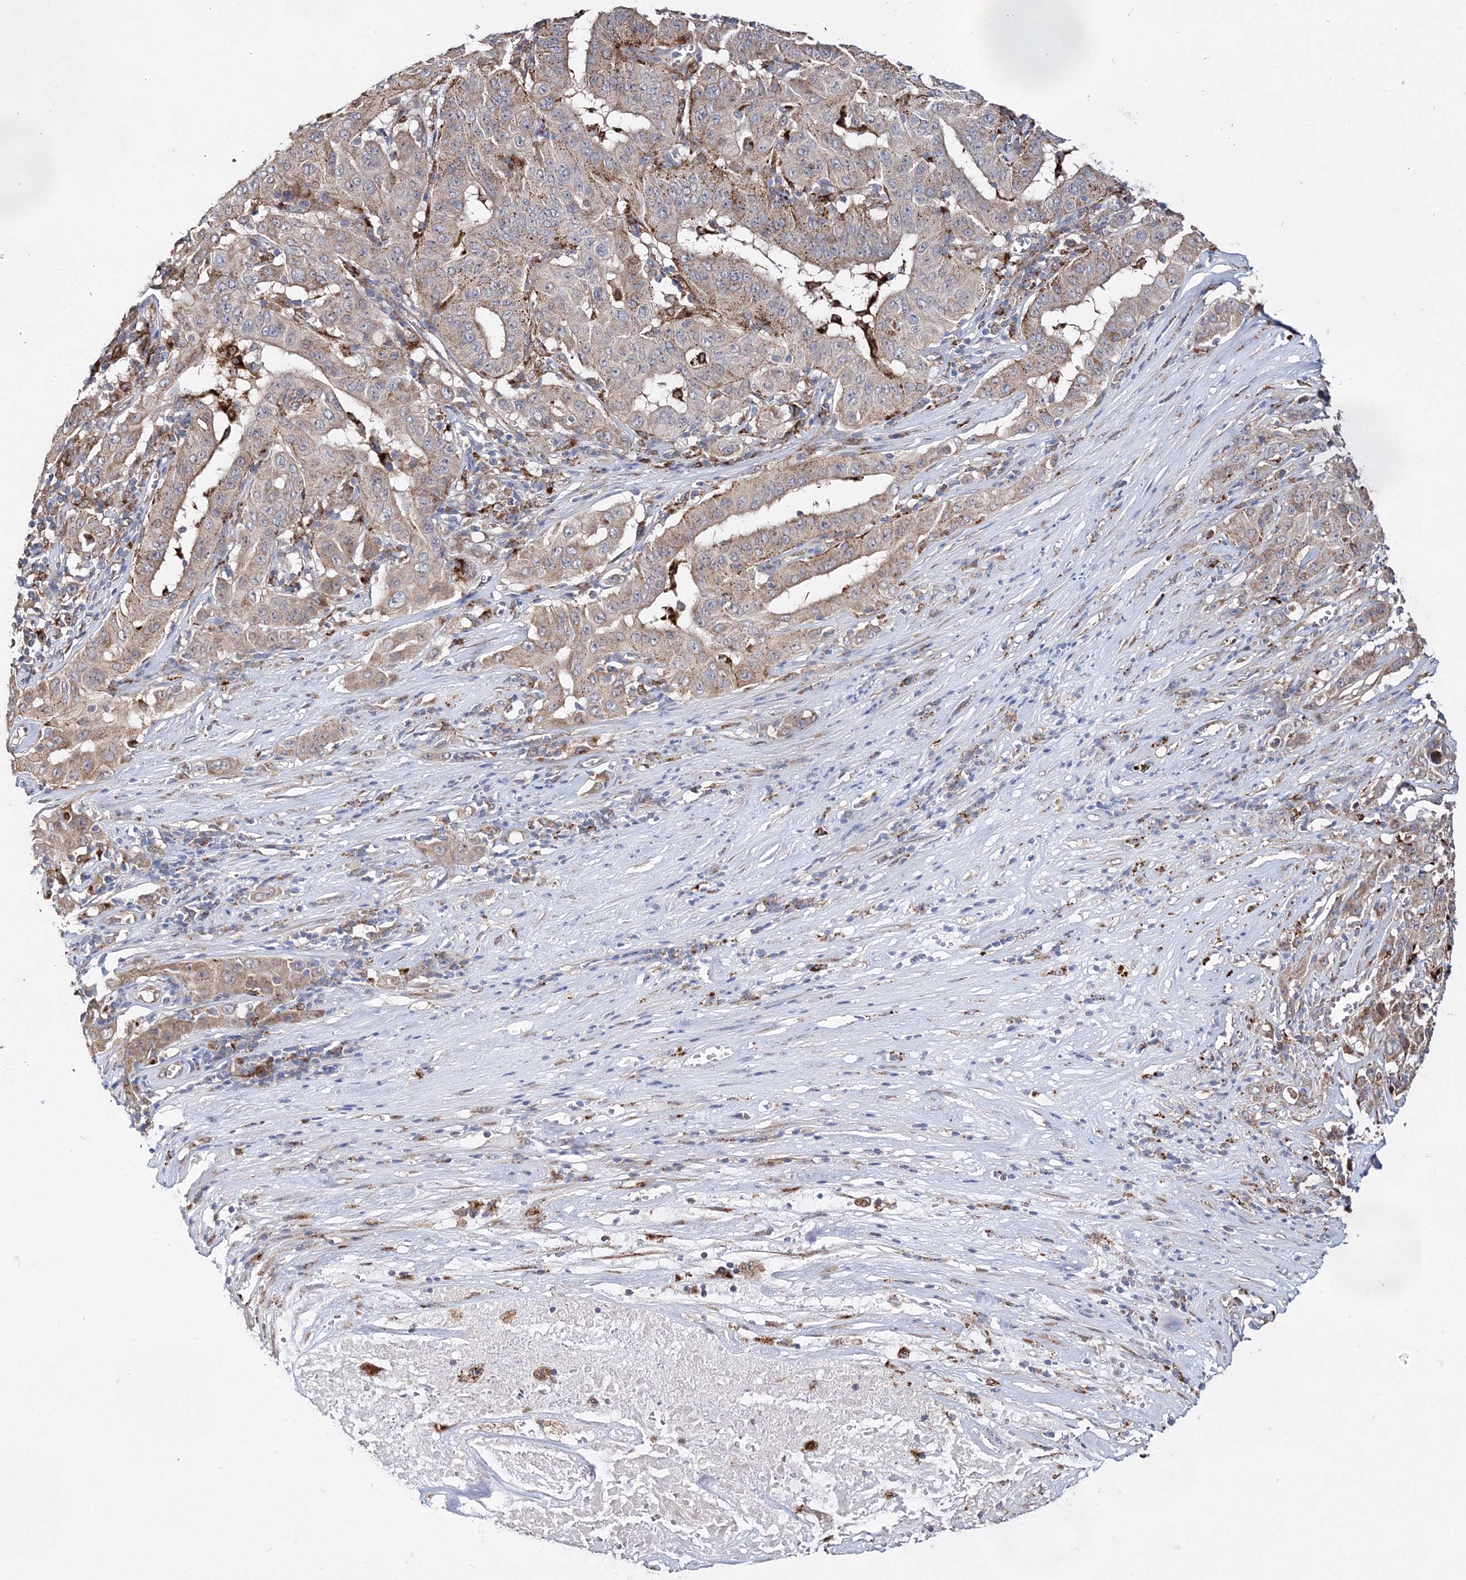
{"staining": {"intensity": "moderate", "quantity": ">75%", "location": "cytoplasmic/membranous"}, "tissue": "pancreatic cancer", "cell_type": "Tumor cells", "image_type": "cancer", "snomed": [{"axis": "morphology", "description": "Adenocarcinoma, NOS"}, {"axis": "topography", "description": "Pancreas"}], "caption": "An image of pancreatic cancer stained for a protein exhibits moderate cytoplasmic/membranous brown staining in tumor cells.", "gene": "C3orf38", "patient": {"sex": "male", "age": 63}}